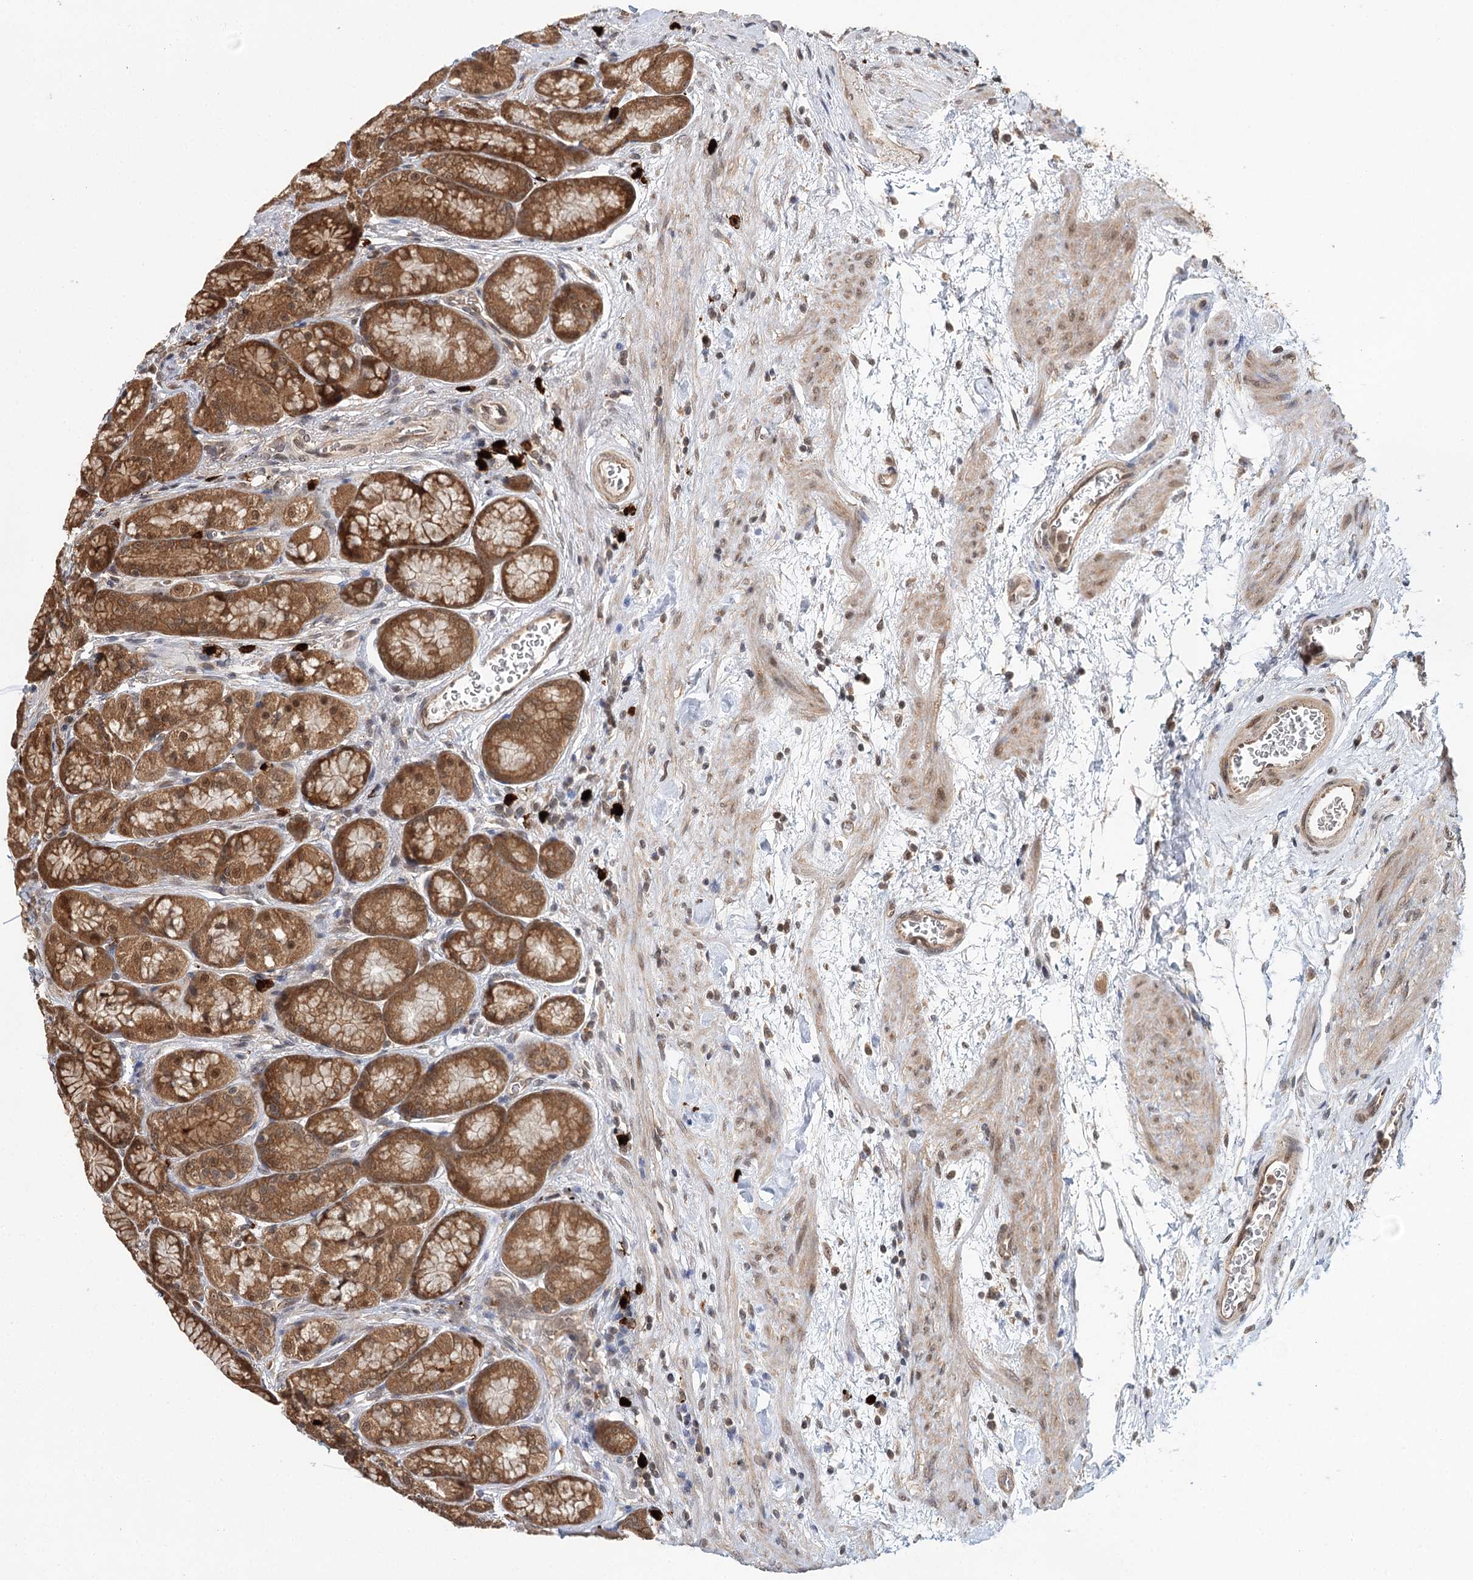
{"staining": {"intensity": "strong", "quantity": ">75%", "location": "cytoplasmic/membranous,nuclear"}, "tissue": "stomach", "cell_type": "Glandular cells", "image_type": "normal", "snomed": [{"axis": "morphology", "description": "Normal tissue, NOS"}, {"axis": "morphology", "description": "Adenocarcinoma, NOS"}, {"axis": "morphology", "description": "Adenocarcinoma, High grade"}, {"axis": "topography", "description": "Stomach, upper"}, {"axis": "topography", "description": "Stomach"}], "caption": "Immunohistochemical staining of benign stomach displays >75% levels of strong cytoplasmic/membranous,nuclear protein expression in about >75% of glandular cells.", "gene": "N6AMT1", "patient": {"sex": "female", "age": 65}}